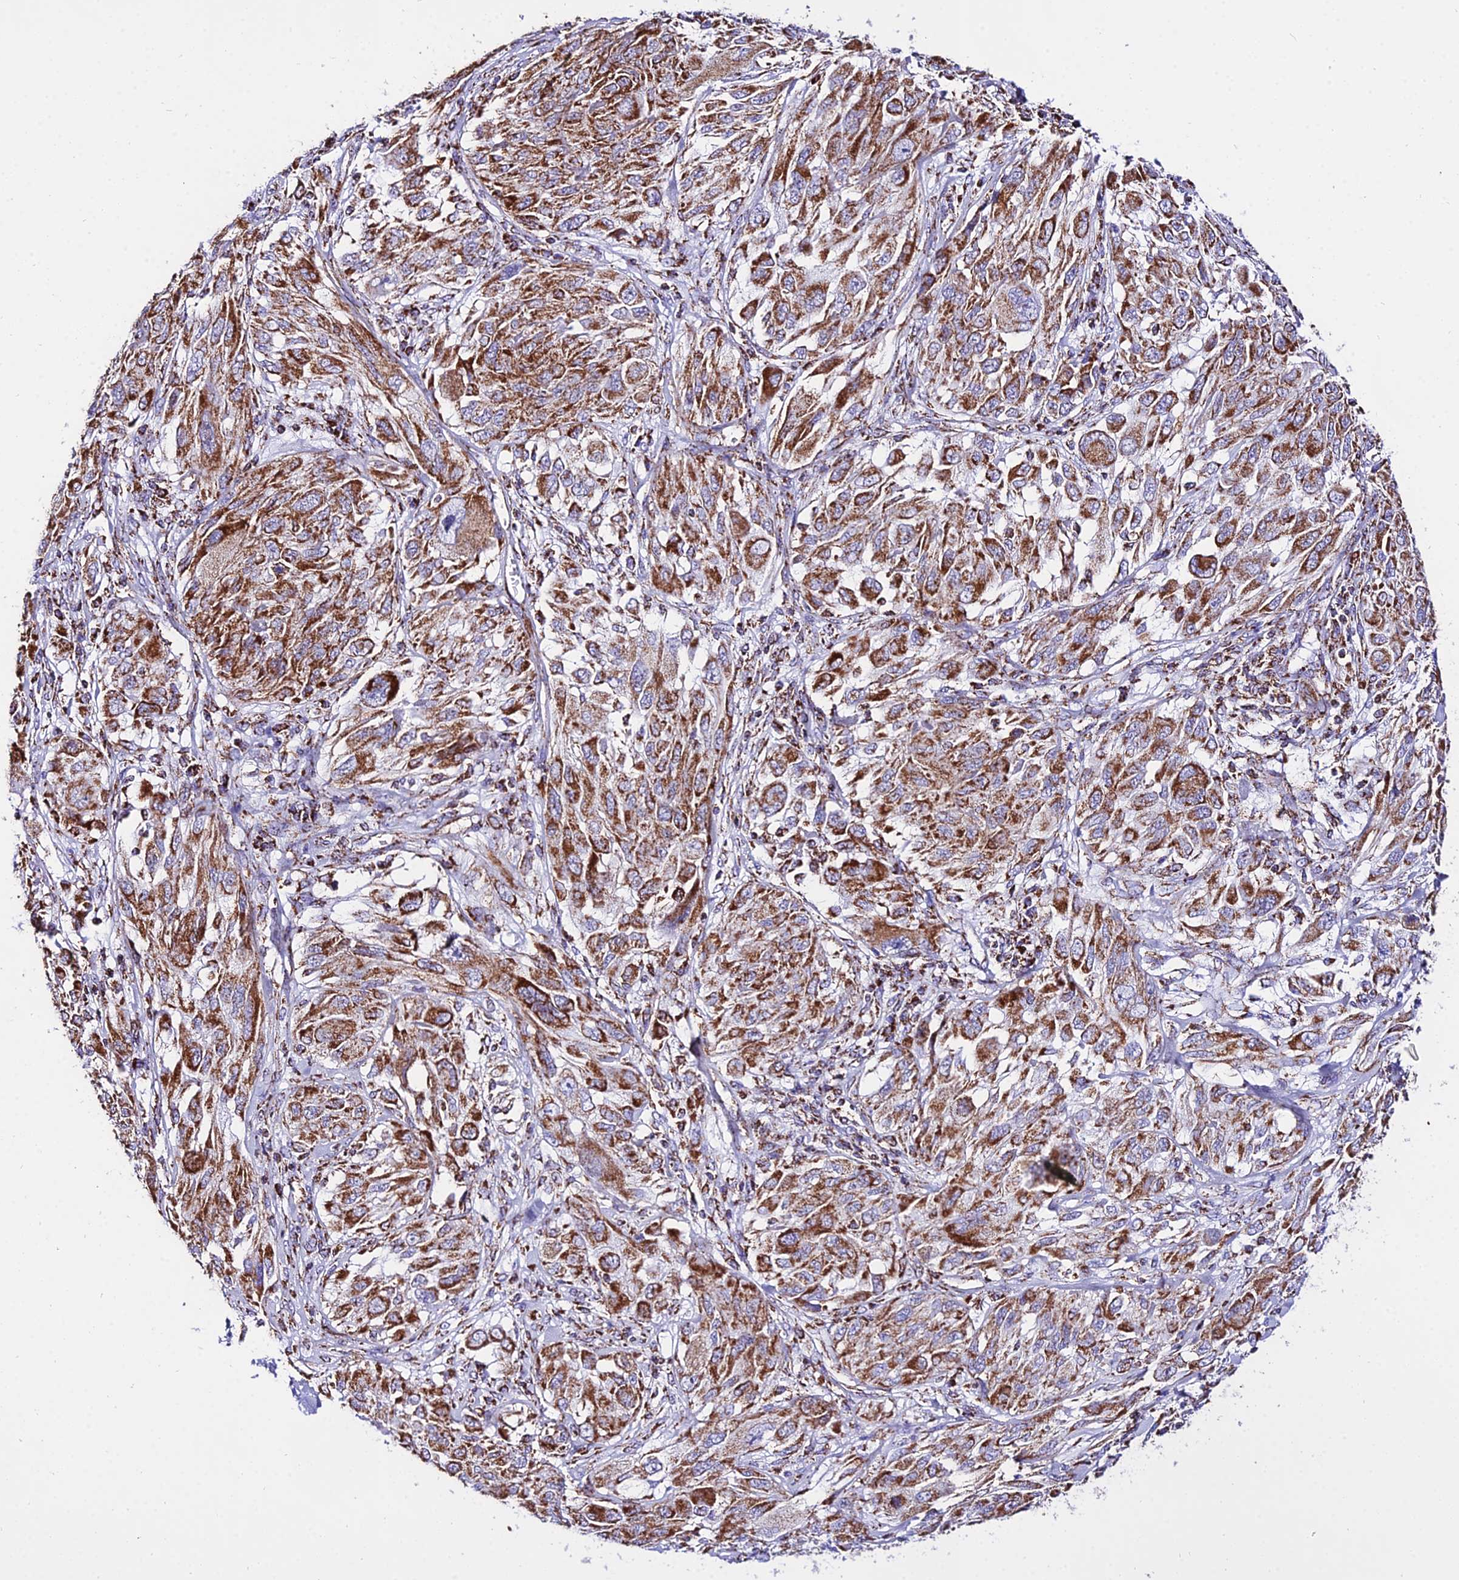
{"staining": {"intensity": "moderate", "quantity": ">75%", "location": "cytoplasmic/membranous"}, "tissue": "melanoma", "cell_type": "Tumor cells", "image_type": "cancer", "snomed": [{"axis": "morphology", "description": "Malignant melanoma, NOS"}, {"axis": "topography", "description": "Skin"}], "caption": "Human melanoma stained with a protein marker reveals moderate staining in tumor cells.", "gene": "ATP5PD", "patient": {"sex": "female", "age": 91}}